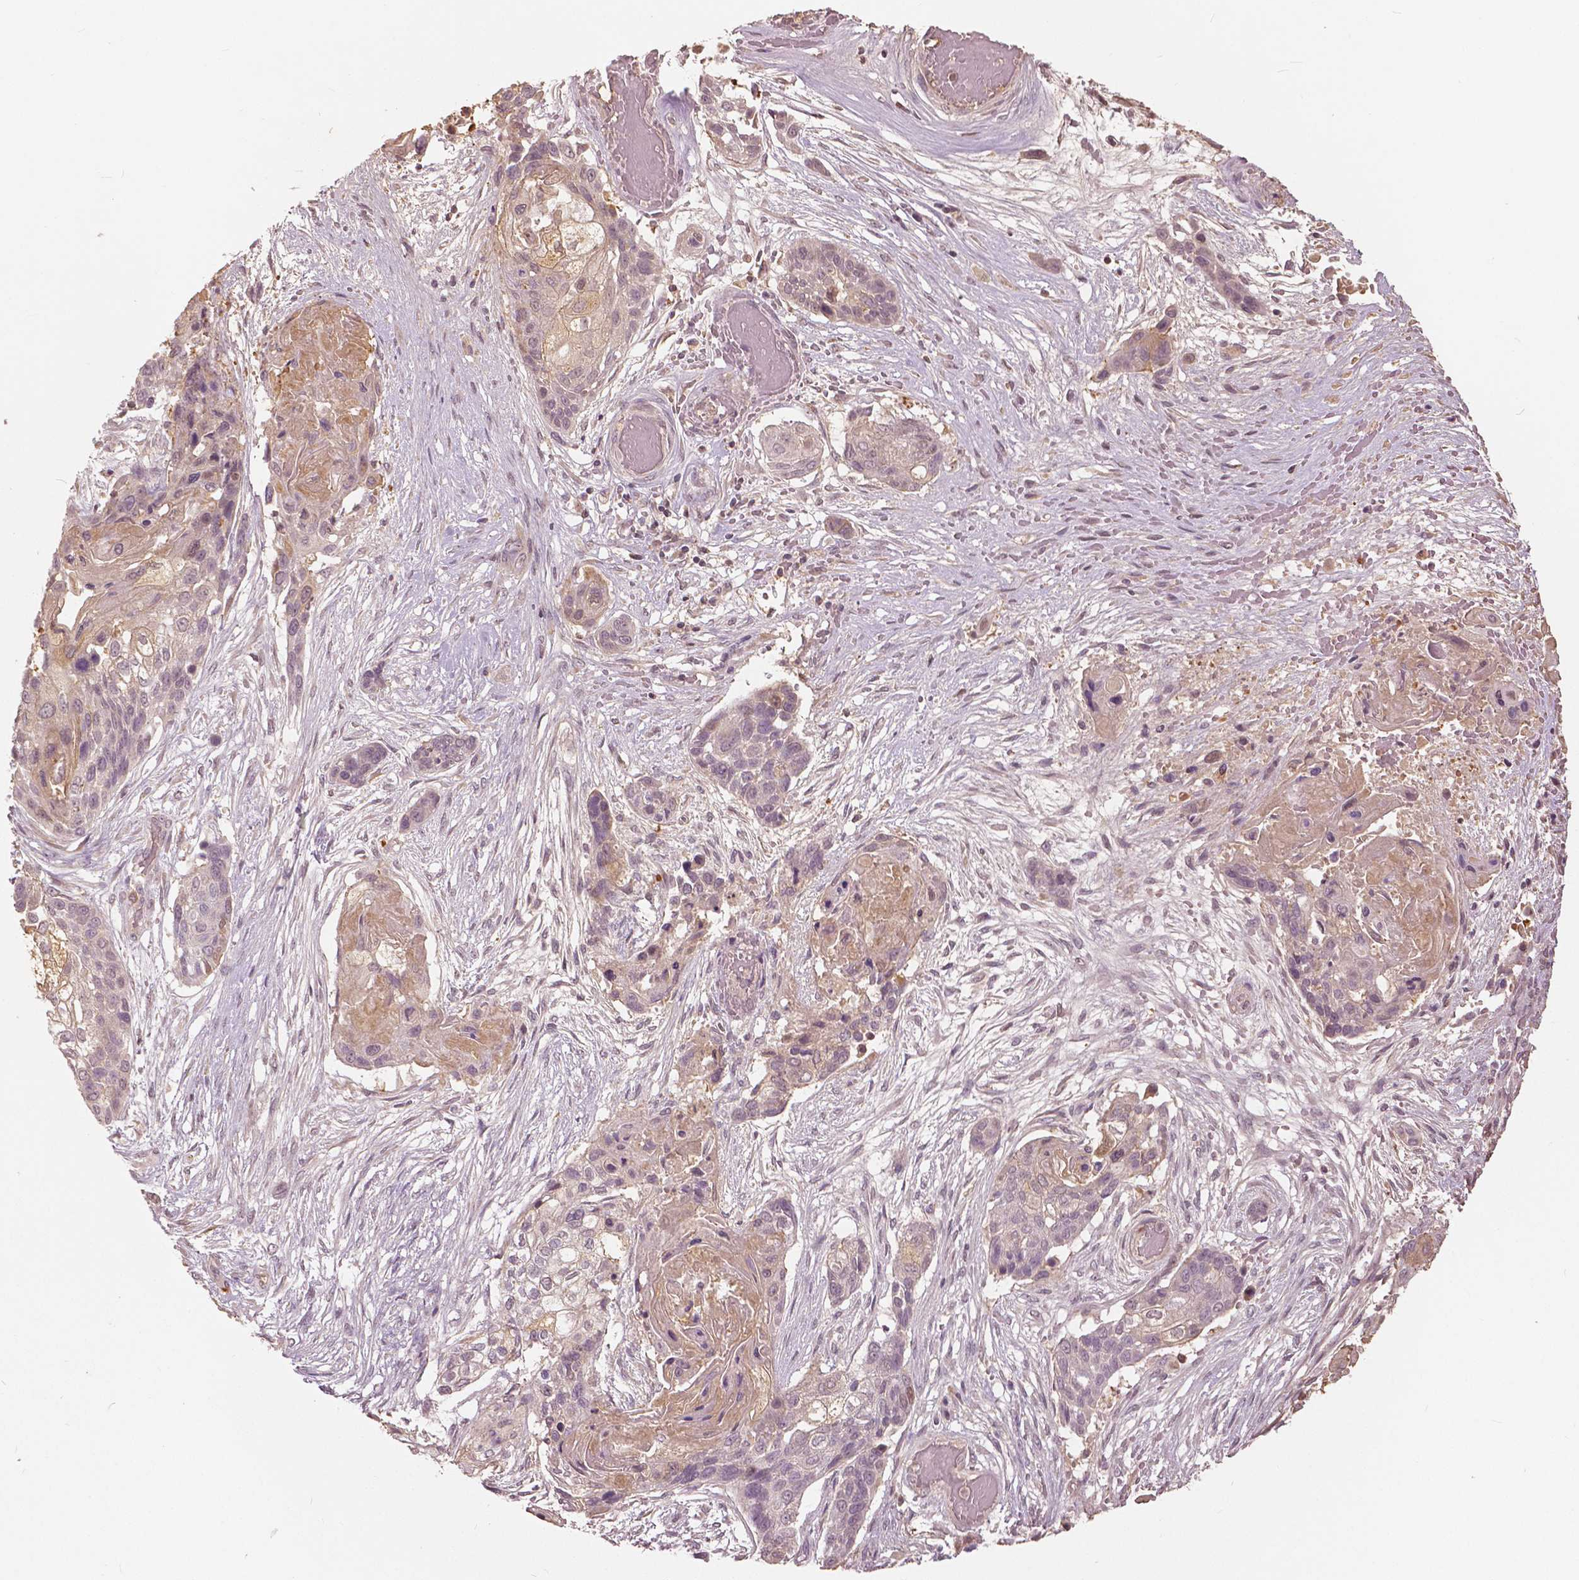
{"staining": {"intensity": "weak", "quantity": "<25%", "location": "cytoplasmic/membranous,nuclear"}, "tissue": "lung cancer", "cell_type": "Tumor cells", "image_type": "cancer", "snomed": [{"axis": "morphology", "description": "Squamous cell carcinoma, NOS"}, {"axis": "topography", "description": "Lung"}], "caption": "The photomicrograph demonstrates no significant expression in tumor cells of lung squamous cell carcinoma.", "gene": "ANGPTL4", "patient": {"sex": "male", "age": 69}}